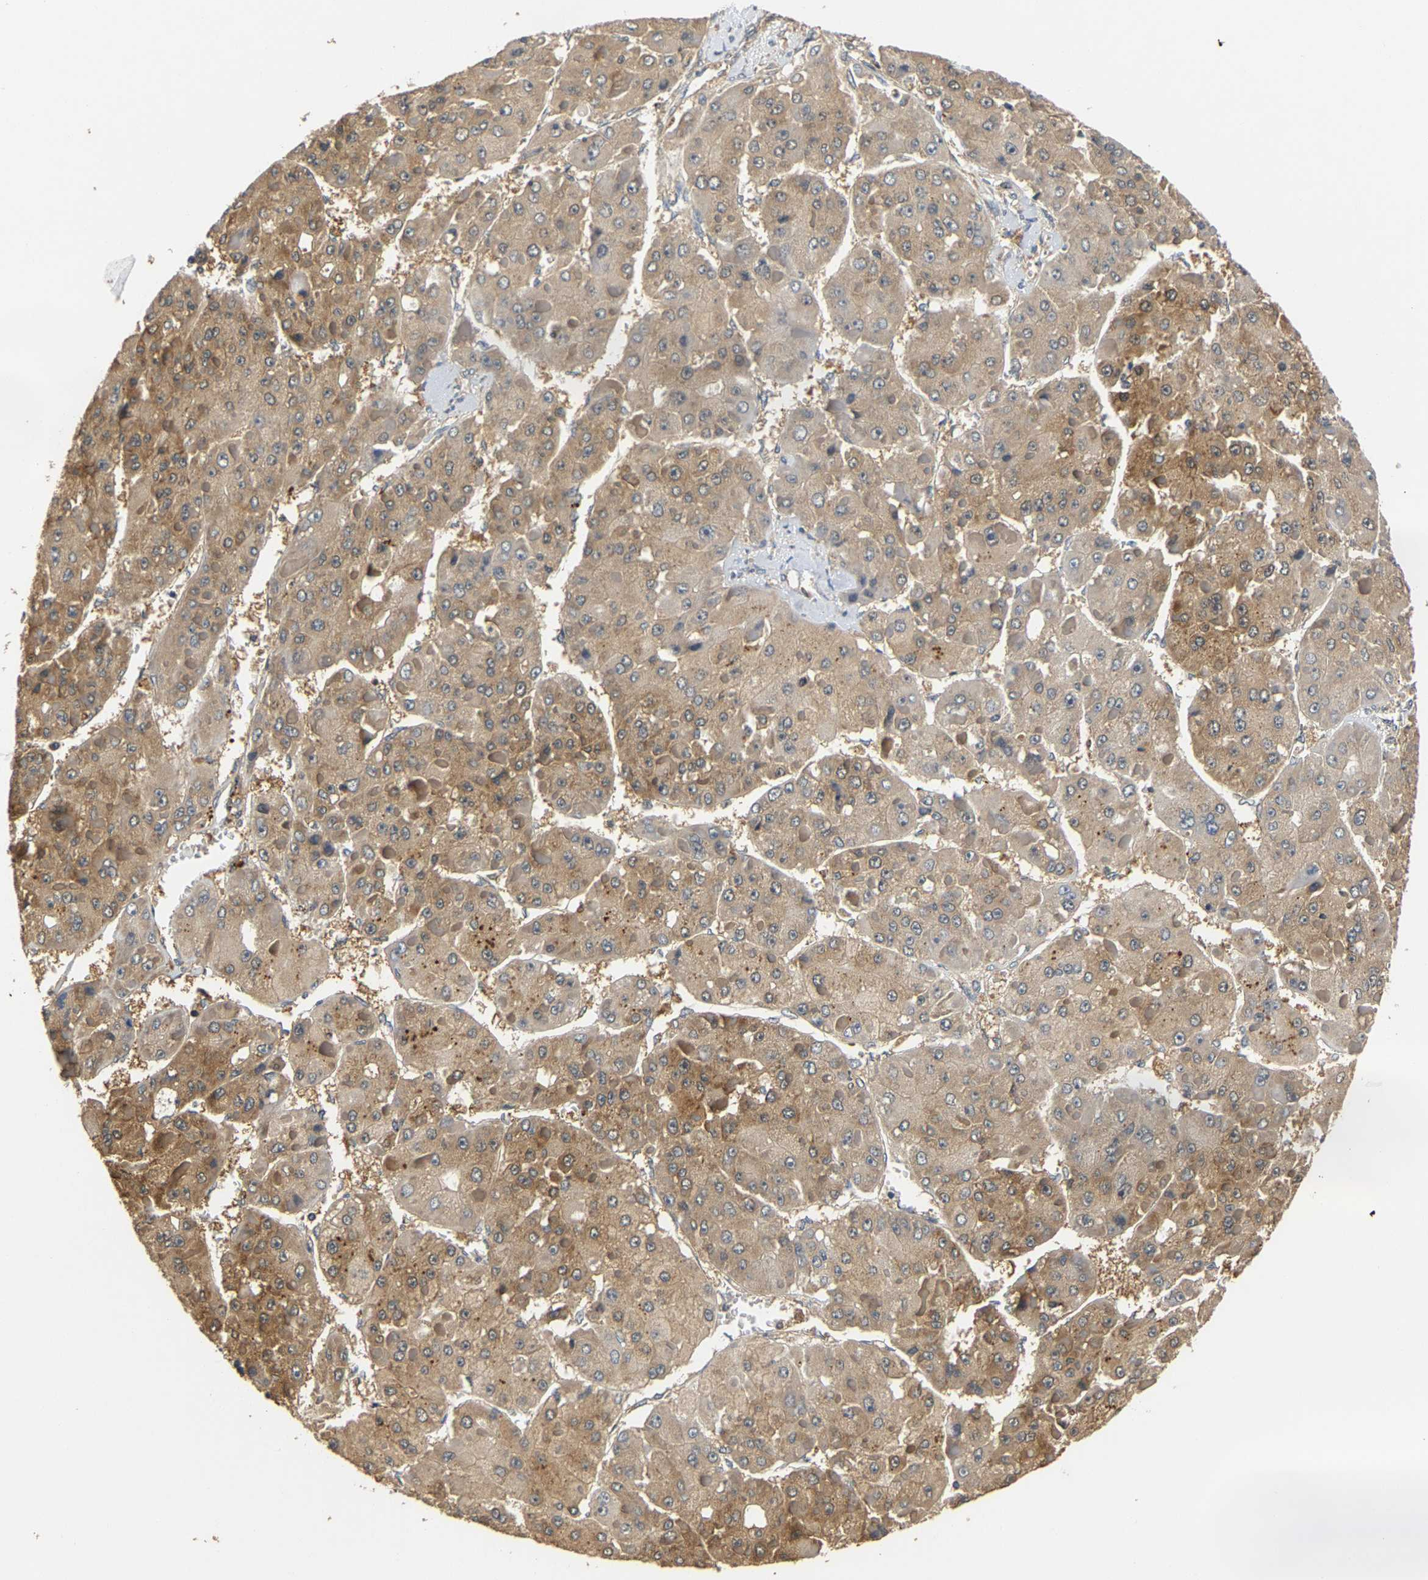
{"staining": {"intensity": "weak", "quantity": ">75%", "location": "cytoplasmic/membranous"}, "tissue": "liver cancer", "cell_type": "Tumor cells", "image_type": "cancer", "snomed": [{"axis": "morphology", "description": "Carcinoma, Hepatocellular, NOS"}, {"axis": "topography", "description": "Liver"}], "caption": "A histopathology image of human liver cancer stained for a protein reveals weak cytoplasmic/membranous brown staining in tumor cells. The staining is performed using DAB (3,3'-diaminobenzidine) brown chromogen to label protein expression. The nuclei are counter-stained blue using hematoxylin.", "gene": "GPI", "patient": {"sex": "female", "age": 73}}